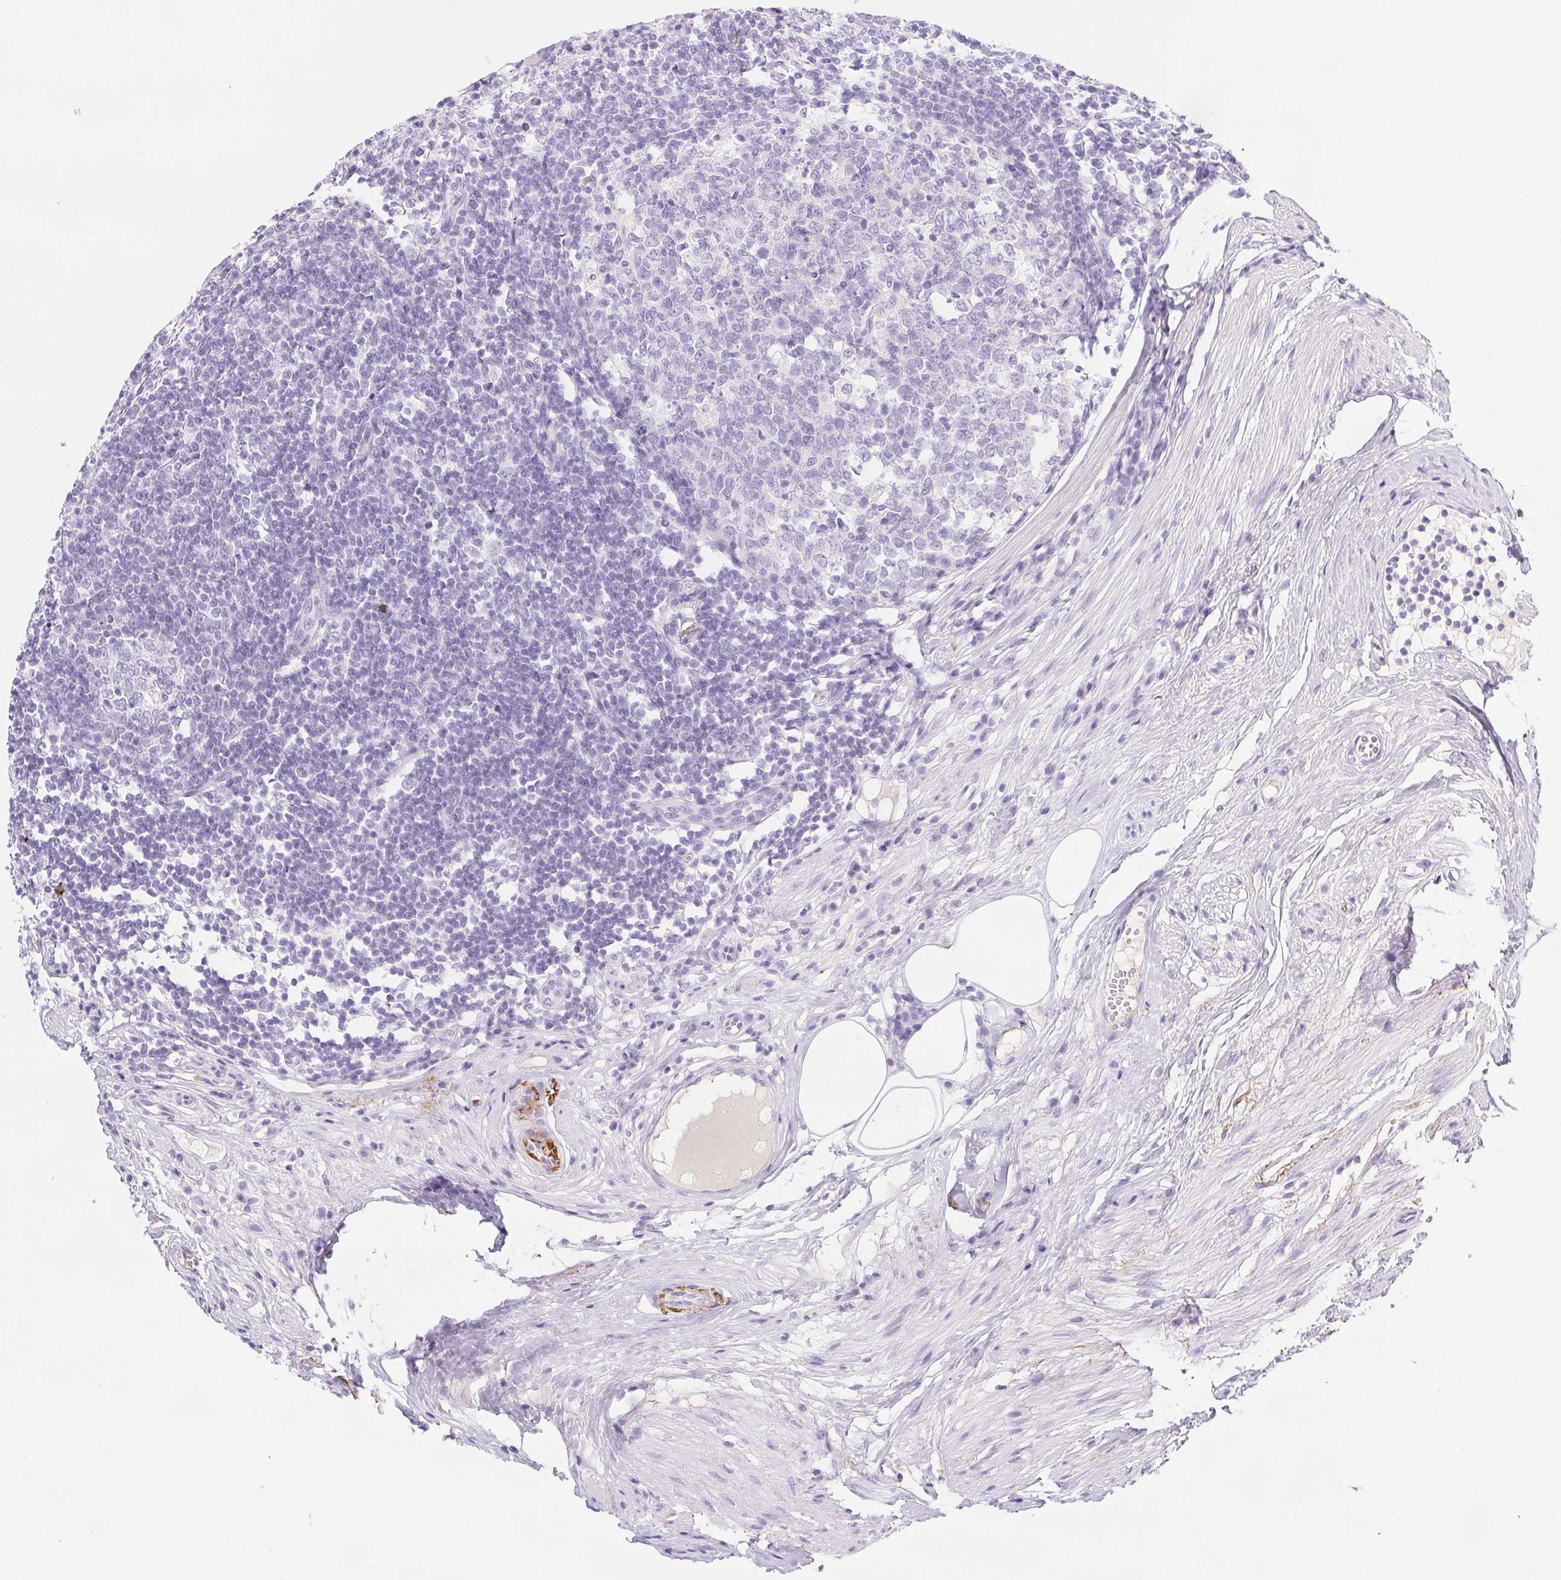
{"staining": {"intensity": "negative", "quantity": "none", "location": "none"}, "tissue": "appendix", "cell_type": "Glandular cells", "image_type": "normal", "snomed": [{"axis": "morphology", "description": "Normal tissue, NOS"}, {"axis": "topography", "description": "Appendix"}], "caption": "IHC of unremarkable appendix reveals no positivity in glandular cells. (DAB immunohistochemistry visualized using brightfield microscopy, high magnification).", "gene": "VTN", "patient": {"sex": "female", "age": 56}}